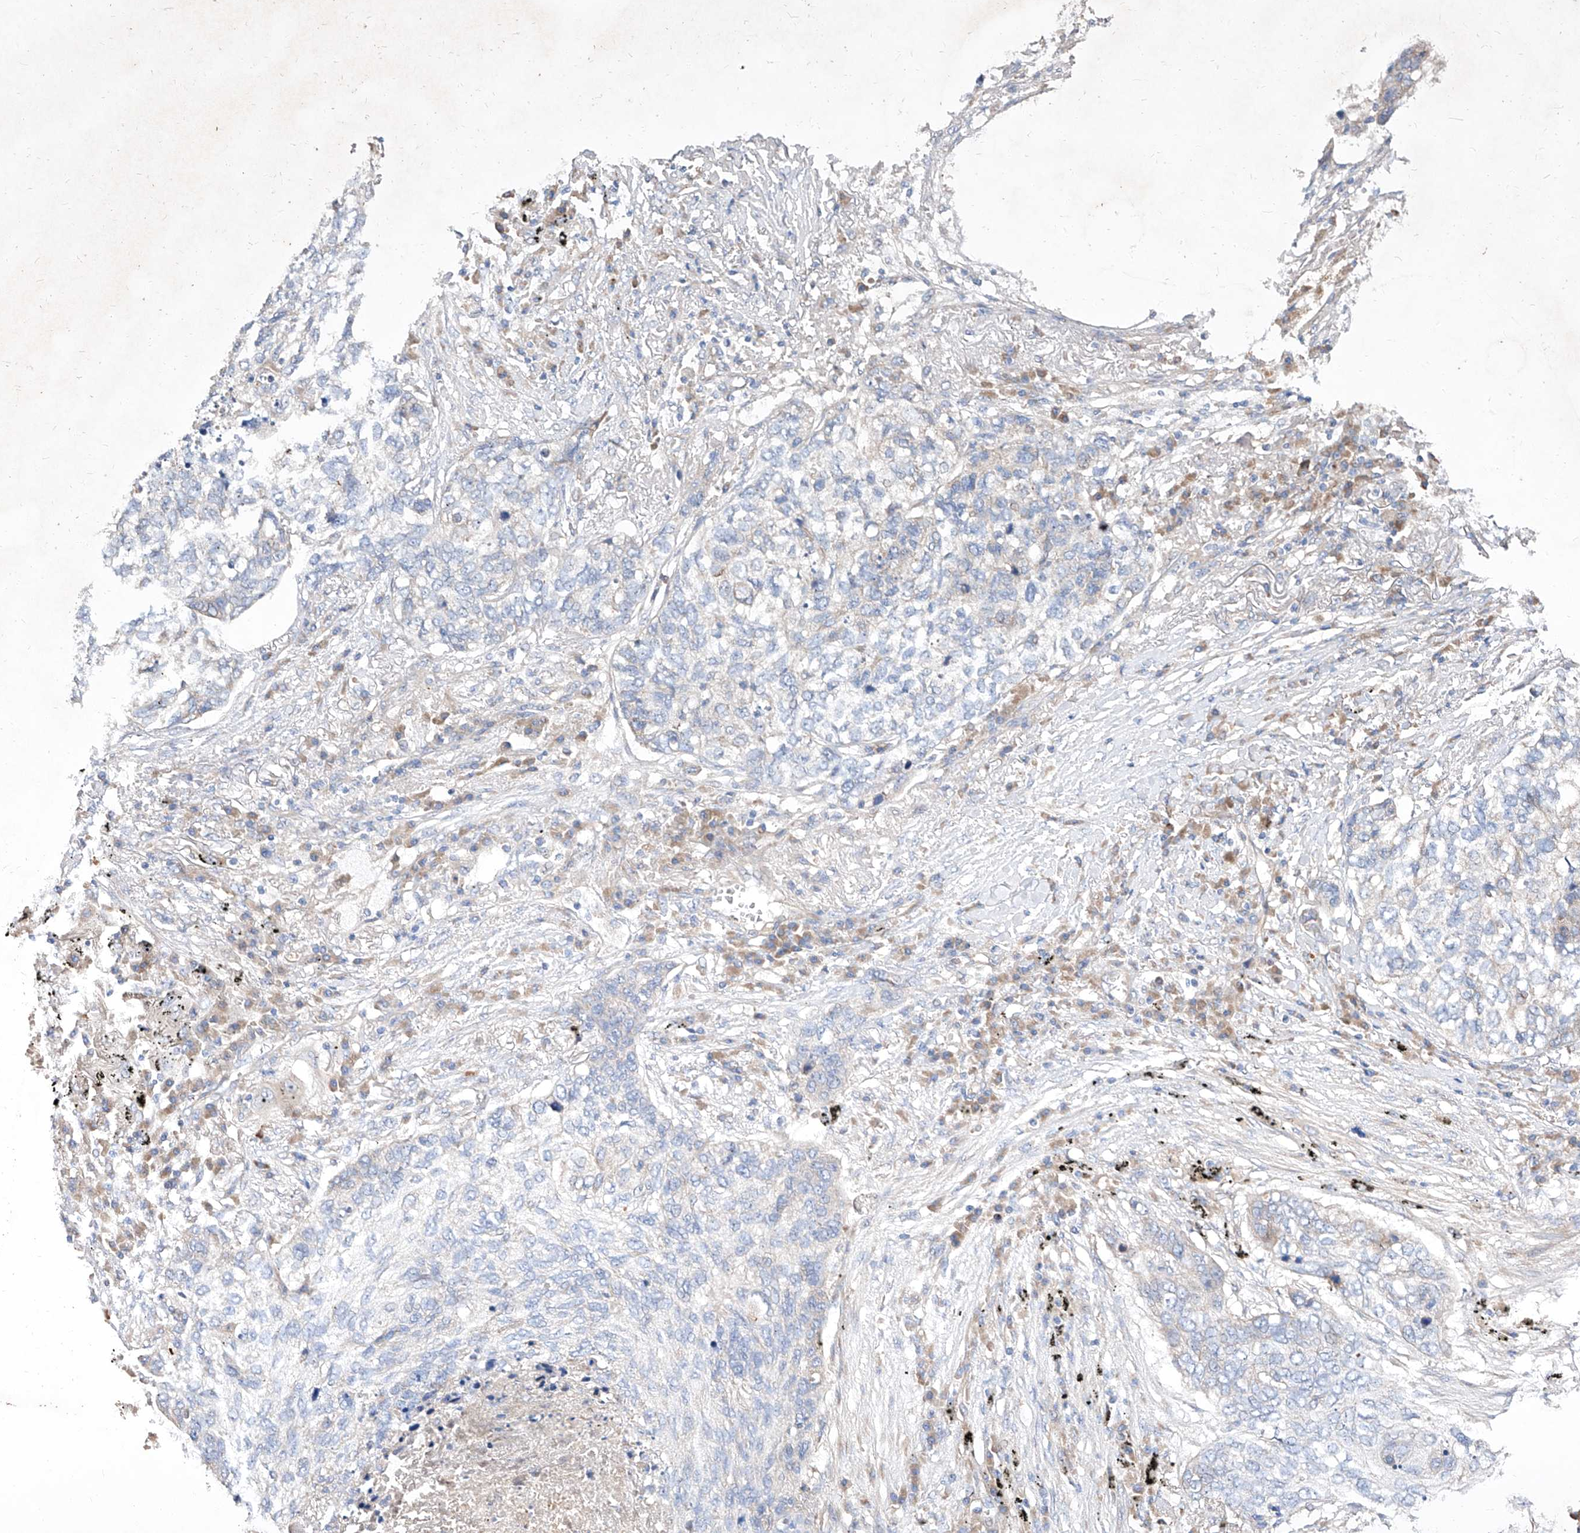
{"staining": {"intensity": "negative", "quantity": "none", "location": "none"}, "tissue": "lung cancer", "cell_type": "Tumor cells", "image_type": "cancer", "snomed": [{"axis": "morphology", "description": "Squamous cell carcinoma, NOS"}, {"axis": "topography", "description": "Lung"}], "caption": "There is no significant positivity in tumor cells of lung cancer.", "gene": "DIRAS3", "patient": {"sex": "female", "age": 63}}